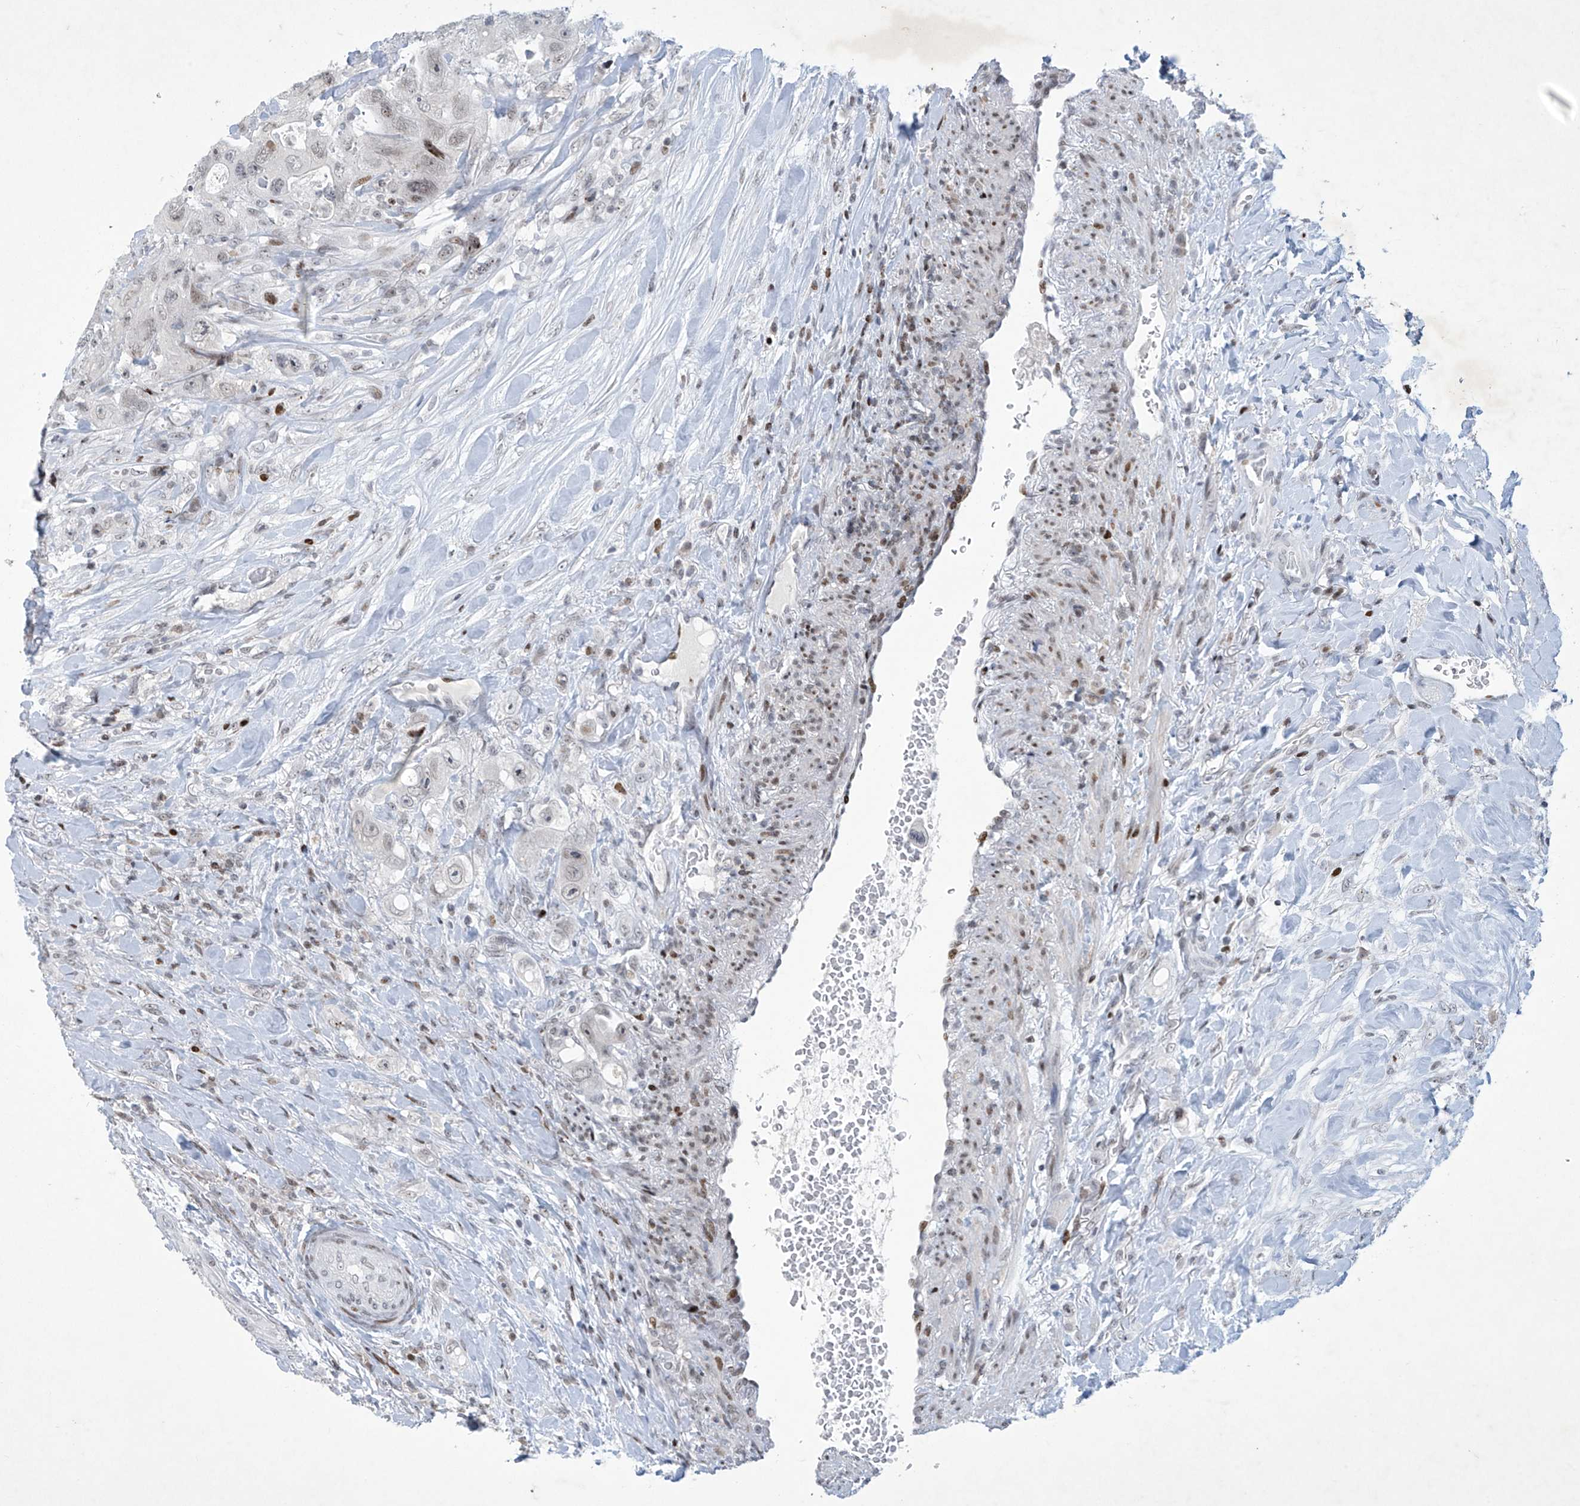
{"staining": {"intensity": "weak", "quantity": ">75%", "location": "nuclear"}, "tissue": "colorectal cancer", "cell_type": "Tumor cells", "image_type": "cancer", "snomed": [{"axis": "morphology", "description": "Adenocarcinoma, NOS"}, {"axis": "topography", "description": "Colon"}], "caption": "Colorectal cancer (adenocarcinoma) stained with immunohistochemistry reveals weak nuclear staining in about >75% of tumor cells.", "gene": "RFX7", "patient": {"sex": "female", "age": 46}}